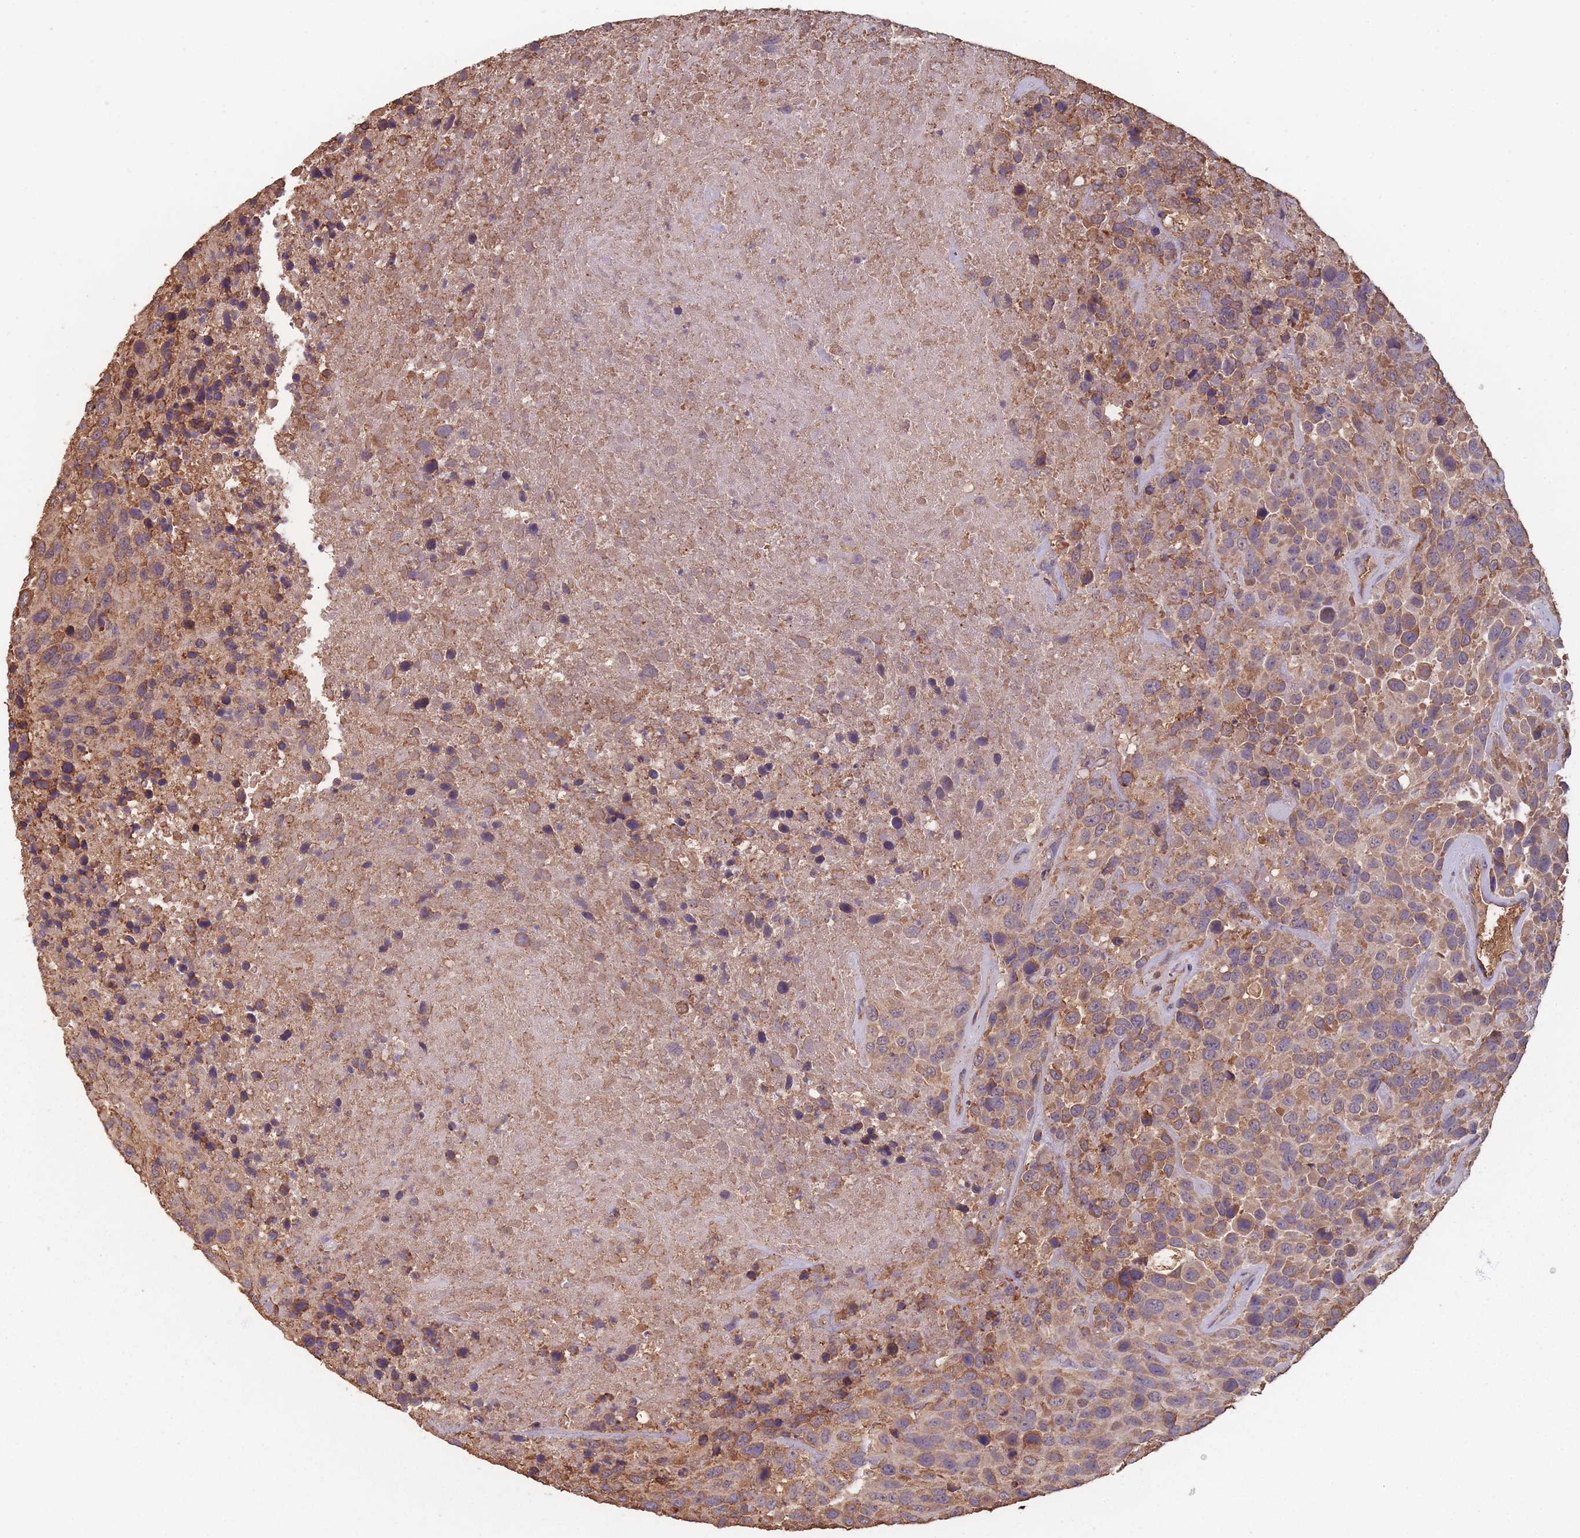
{"staining": {"intensity": "moderate", "quantity": ">75%", "location": "cytoplasmic/membranous"}, "tissue": "urothelial cancer", "cell_type": "Tumor cells", "image_type": "cancer", "snomed": [{"axis": "morphology", "description": "Urothelial carcinoma, High grade"}, {"axis": "topography", "description": "Urinary bladder"}], "caption": "Tumor cells reveal medium levels of moderate cytoplasmic/membranous expression in about >75% of cells in human urothelial cancer.", "gene": "SANBR", "patient": {"sex": "female", "age": 70}}